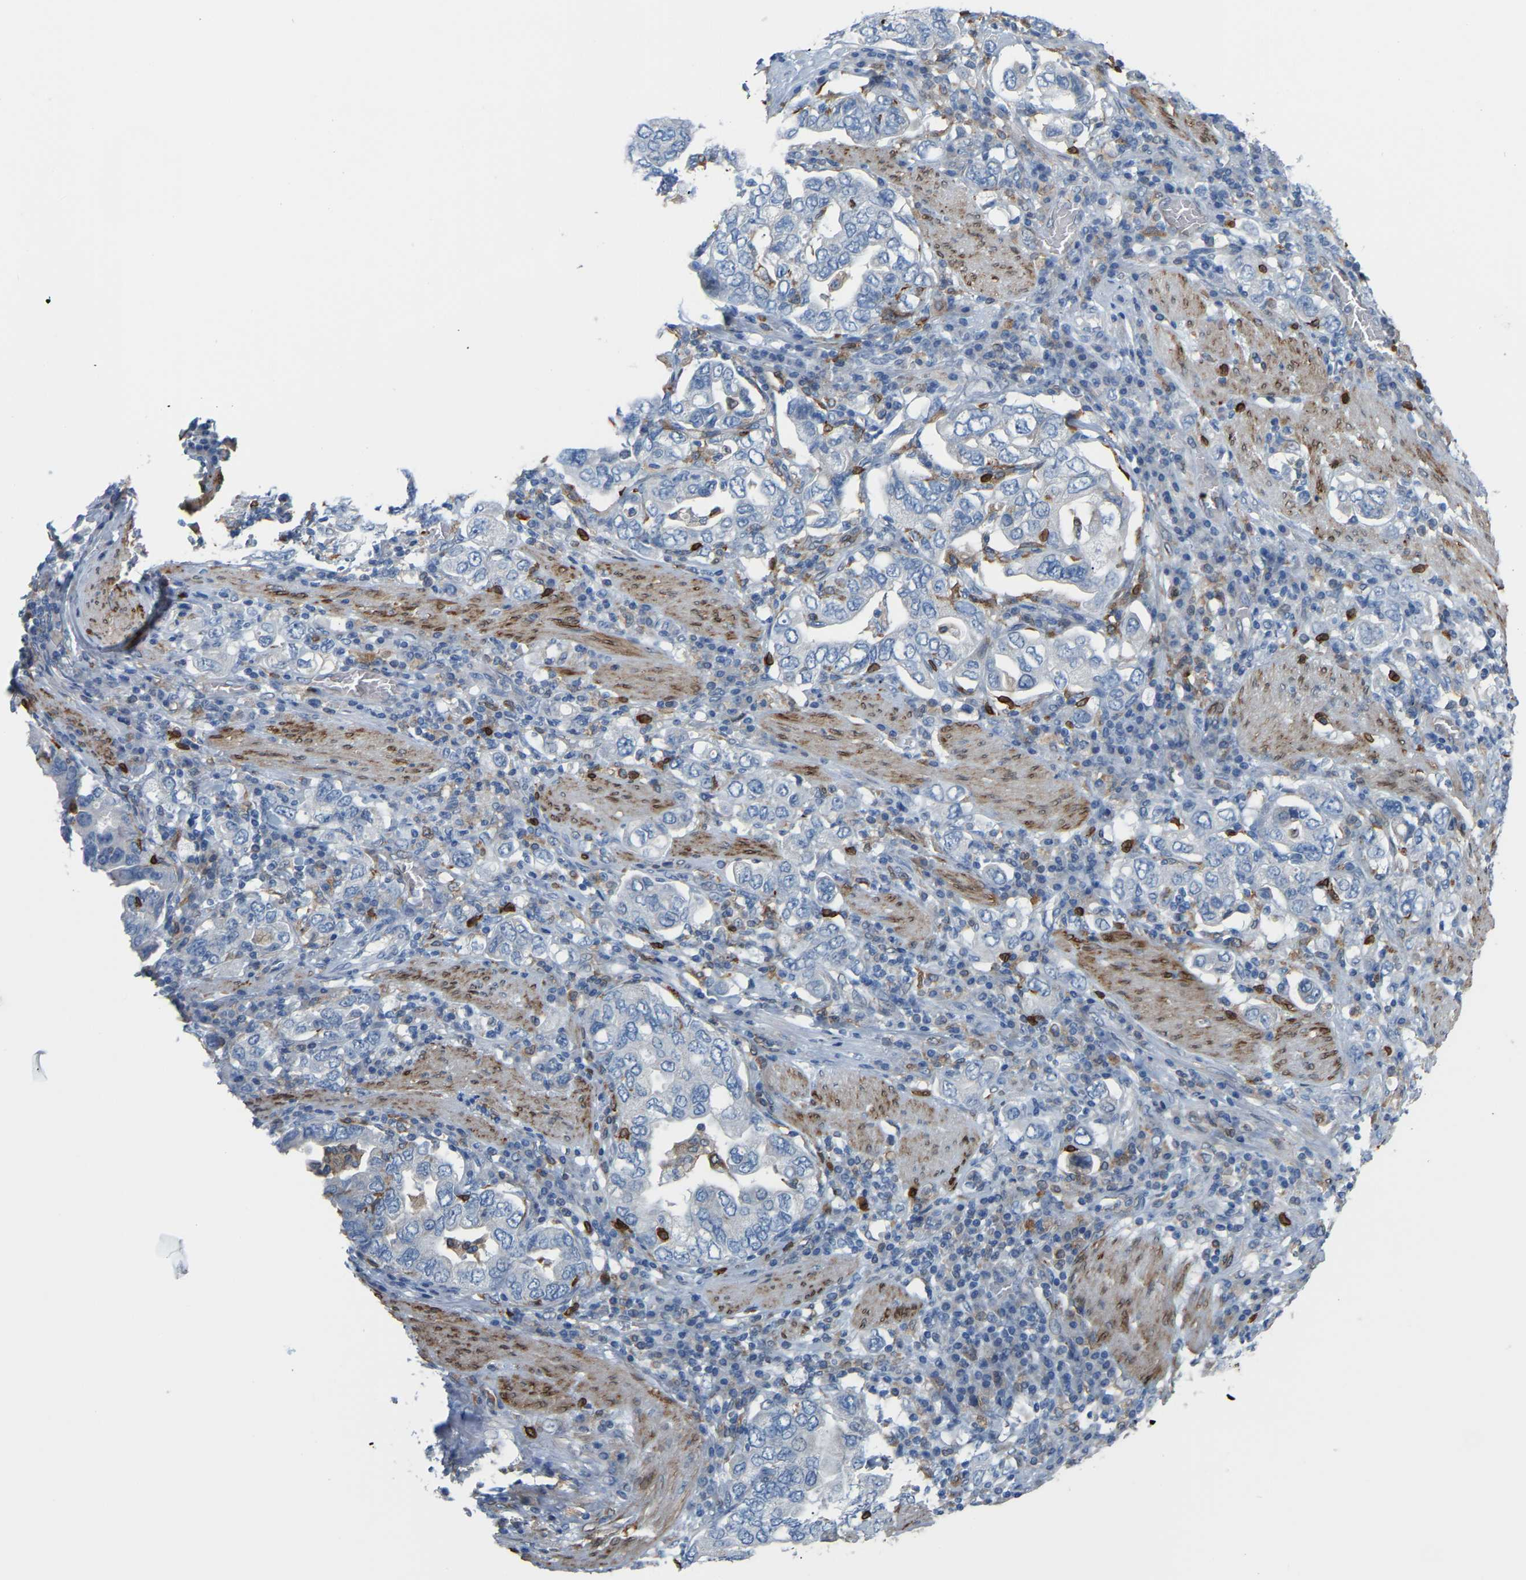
{"staining": {"intensity": "negative", "quantity": "none", "location": "none"}, "tissue": "stomach cancer", "cell_type": "Tumor cells", "image_type": "cancer", "snomed": [{"axis": "morphology", "description": "Adenocarcinoma, NOS"}, {"axis": "topography", "description": "Stomach, upper"}], "caption": "Immunohistochemical staining of human stomach cancer (adenocarcinoma) reveals no significant expression in tumor cells.", "gene": "PTGS1", "patient": {"sex": "male", "age": 62}}